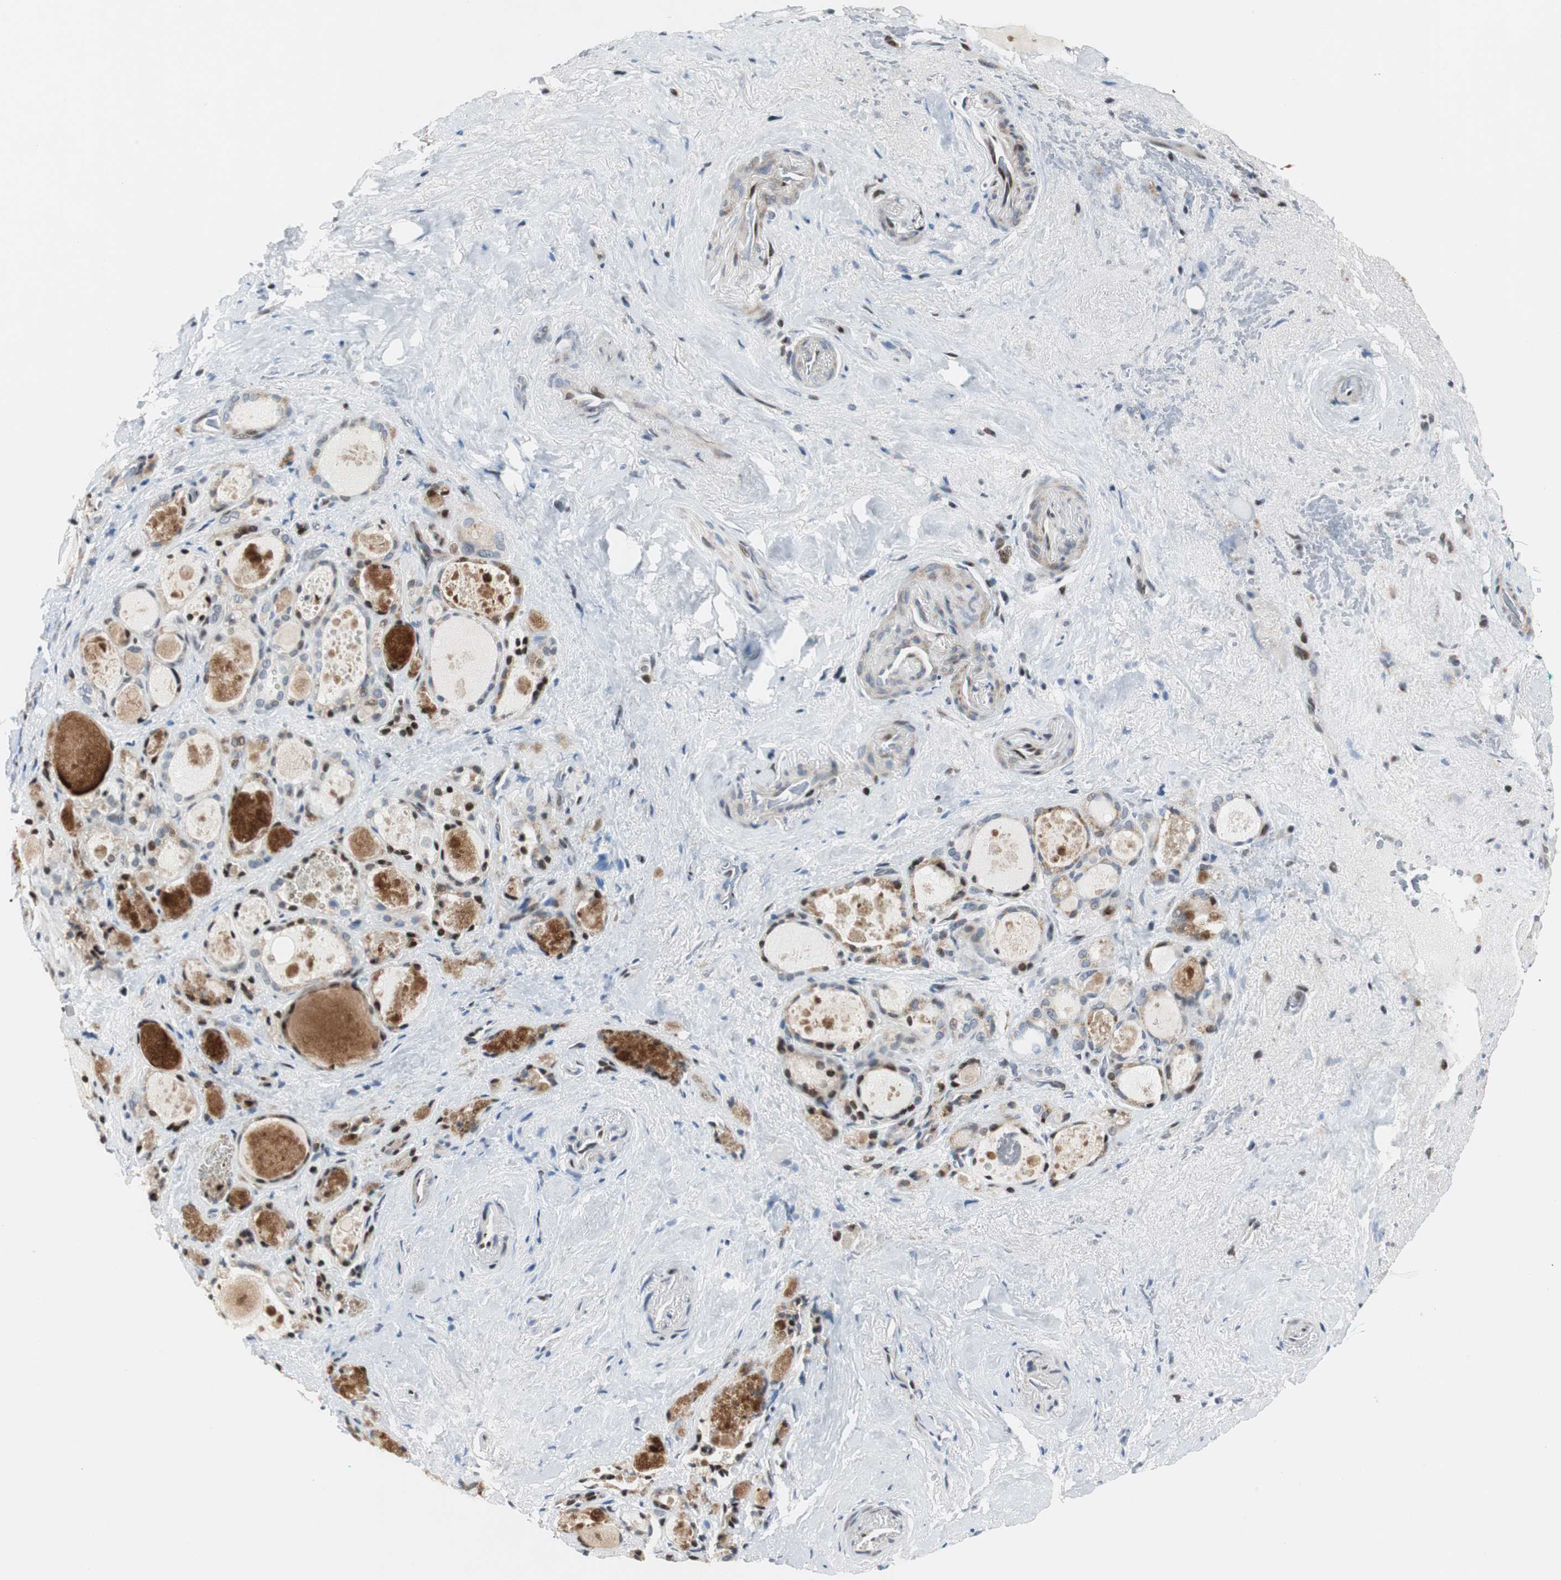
{"staining": {"intensity": "strong", "quantity": "25%-75%", "location": "nuclear"}, "tissue": "thyroid gland", "cell_type": "Glandular cells", "image_type": "normal", "snomed": [{"axis": "morphology", "description": "Normal tissue, NOS"}, {"axis": "topography", "description": "Thyroid gland"}], "caption": "Protein staining of unremarkable thyroid gland reveals strong nuclear expression in about 25%-75% of glandular cells. (Stains: DAB in brown, nuclei in blue, Microscopy: brightfield microscopy at high magnification).", "gene": "RAD1", "patient": {"sex": "female", "age": 75}}